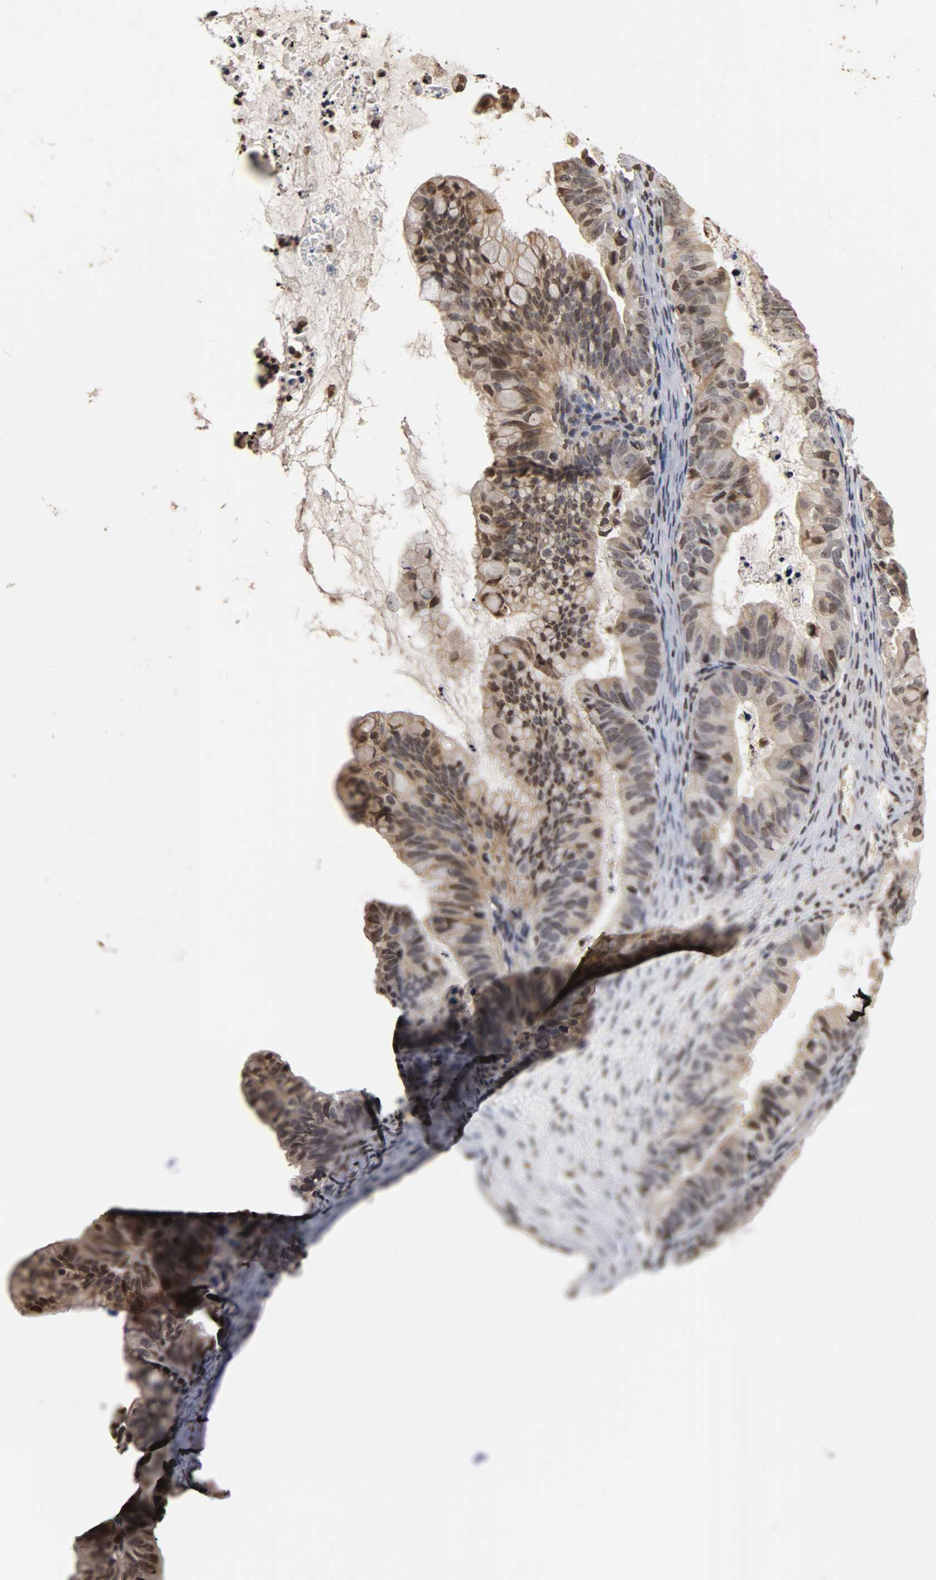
{"staining": {"intensity": "weak", "quantity": ">75%", "location": "cytoplasmic/membranous,nuclear"}, "tissue": "ovarian cancer", "cell_type": "Tumor cells", "image_type": "cancer", "snomed": [{"axis": "morphology", "description": "Cystadenocarcinoma, mucinous, NOS"}, {"axis": "topography", "description": "Ovary"}], "caption": "Ovarian mucinous cystadenocarcinoma stained with DAB (3,3'-diaminobenzidine) immunohistochemistry (IHC) shows low levels of weak cytoplasmic/membranous and nuclear staining in approximately >75% of tumor cells.", "gene": "ERCC2", "patient": {"sex": "female", "age": 36}}